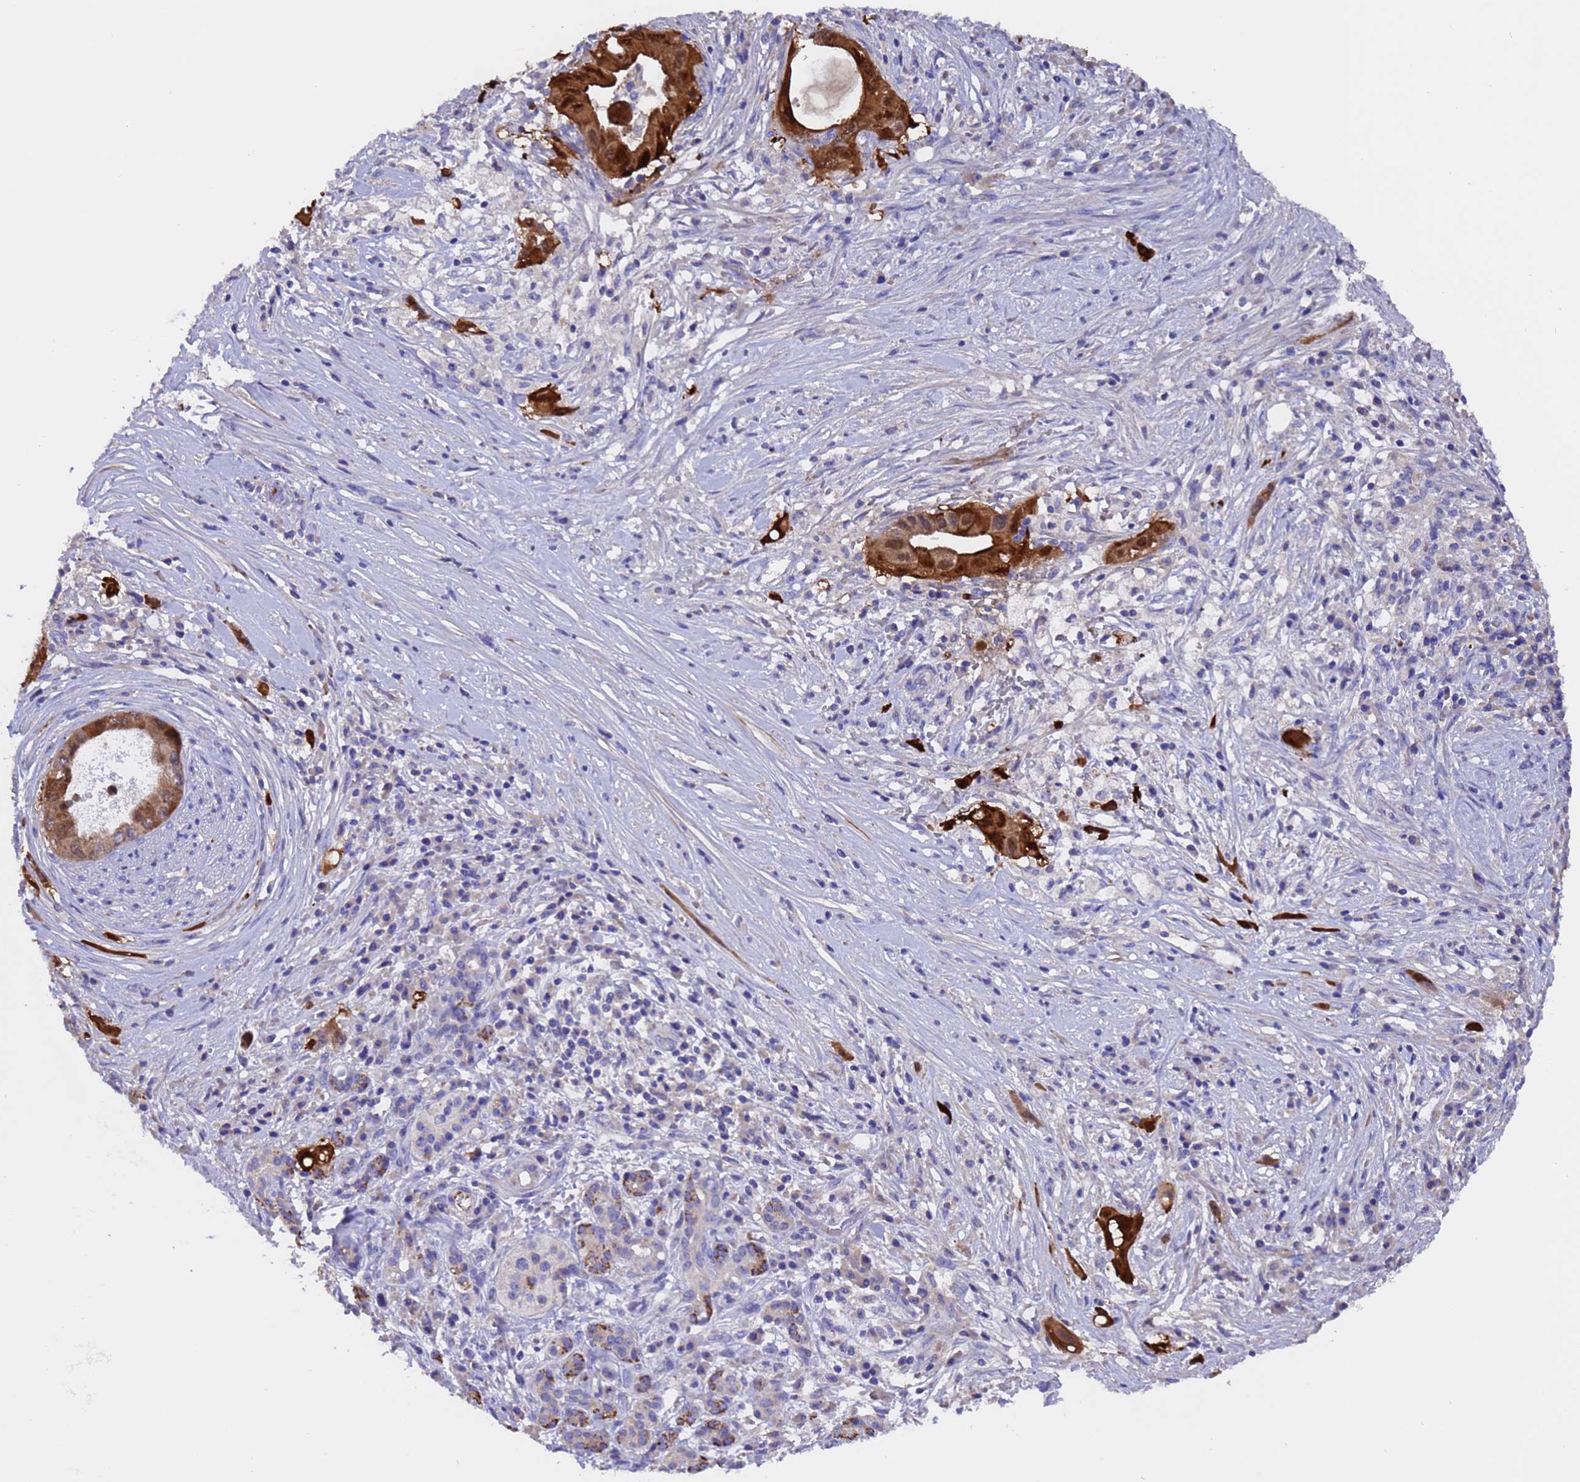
{"staining": {"intensity": "strong", "quantity": ">75%", "location": "cytoplasmic/membranous,nuclear"}, "tissue": "pancreatic cancer", "cell_type": "Tumor cells", "image_type": "cancer", "snomed": [{"axis": "morphology", "description": "Adenocarcinoma, NOS"}, {"axis": "topography", "description": "Pancreas"}], "caption": "Immunohistochemistry (IHC) of adenocarcinoma (pancreatic) reveals high levels of strong cytoplasmic/membranous and nuclear staining in about >75% of tumor cells. The staining is performed using DAB brown chromogen to label protein expression. The nuclei are counter-stained blue using hematoxylin.", "gene": "ELP6", "patient": {"sex": "female", "age": 73}}